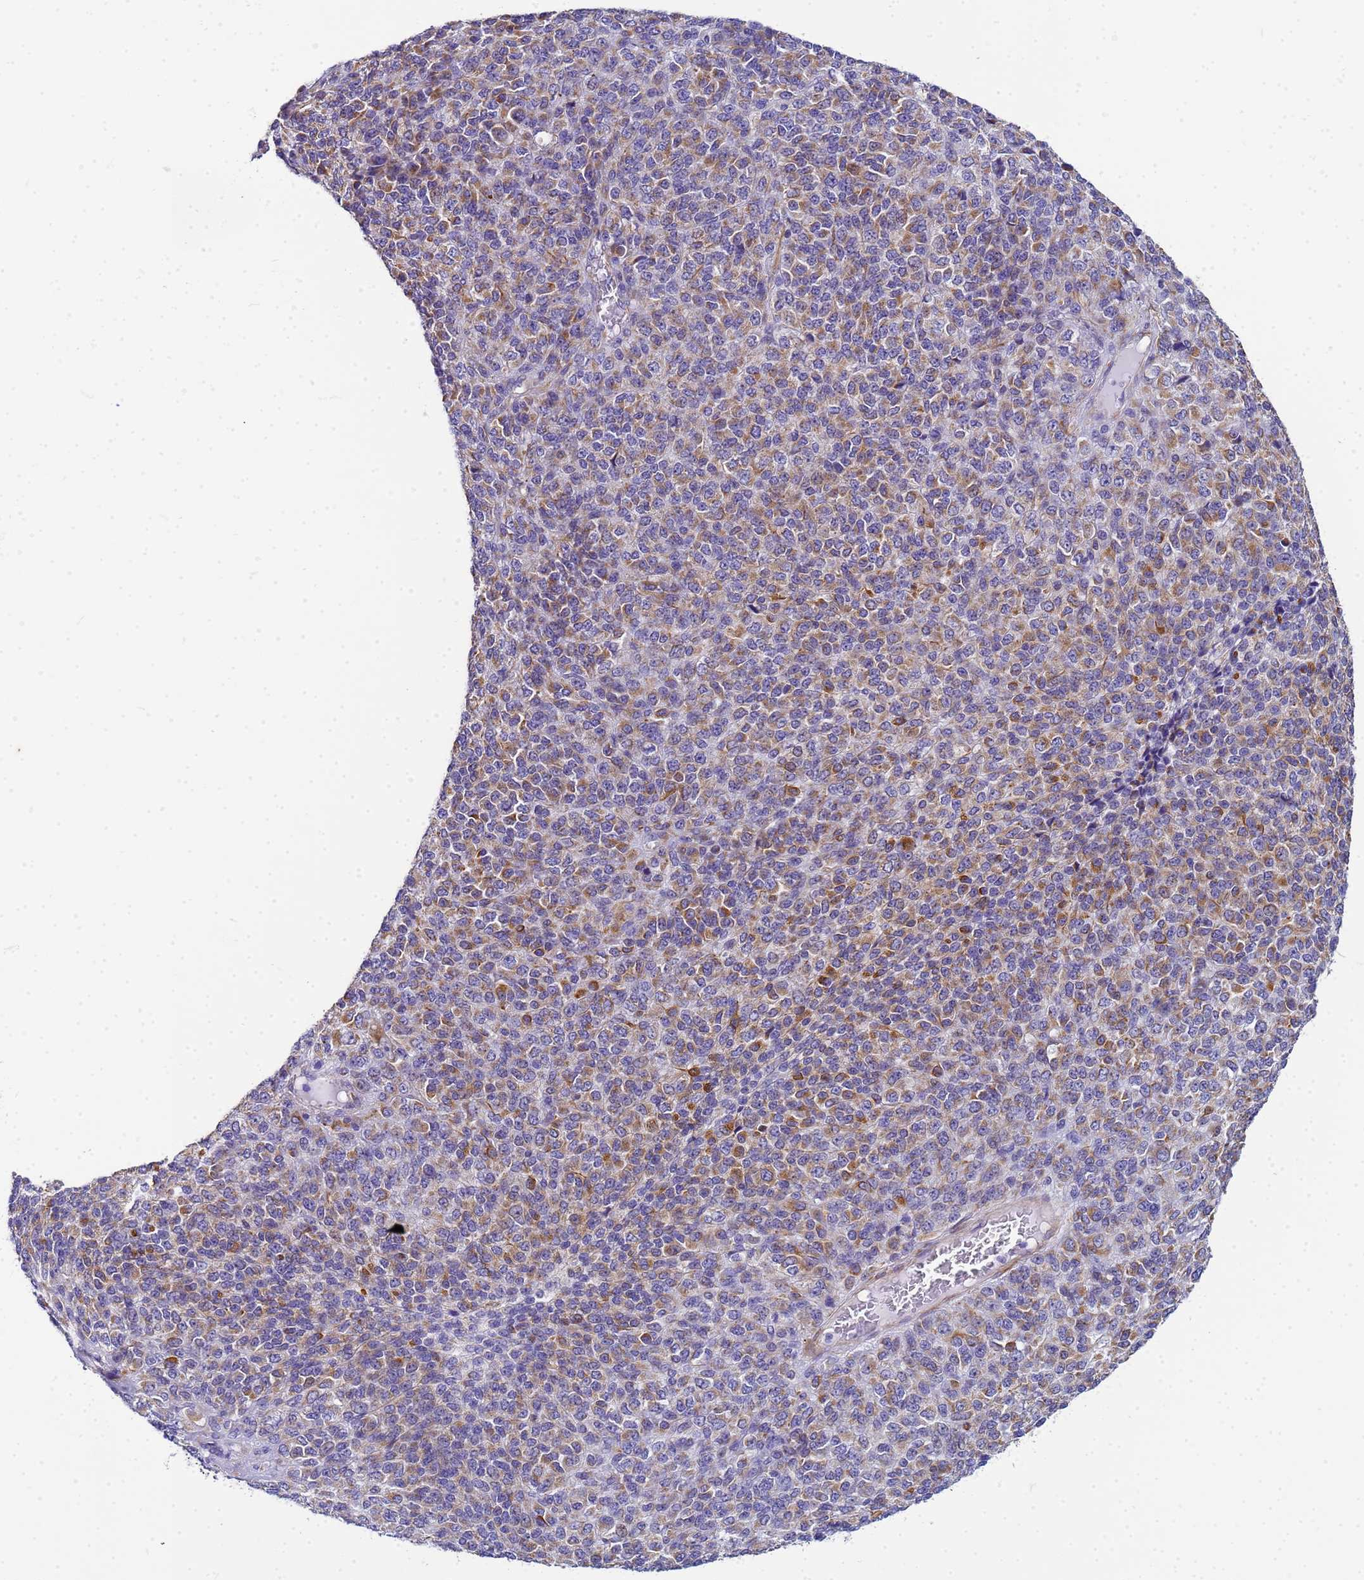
{"staining": {"intensity": "moderate", "quantity": ">75%", "location": "cytoplasmic/membranous"}, "tissue": "melanoma", "cell_type": "Tumor cells", "image_type": "cancer", "snomed": [{"axis": "morphology", "description": "Malignant melanoma, Metastatic site"}, {"axis": "topography", "description": "Brain"}], "caption": "This photomicrograph displays immunohistochemistry staining of human melanoma, with medium moderate cytoplasmic/membranous expression in approximately >75% of tumor cells.", "gene": "UBXN2B", "patient": {"sex": "female", "age": 56}}